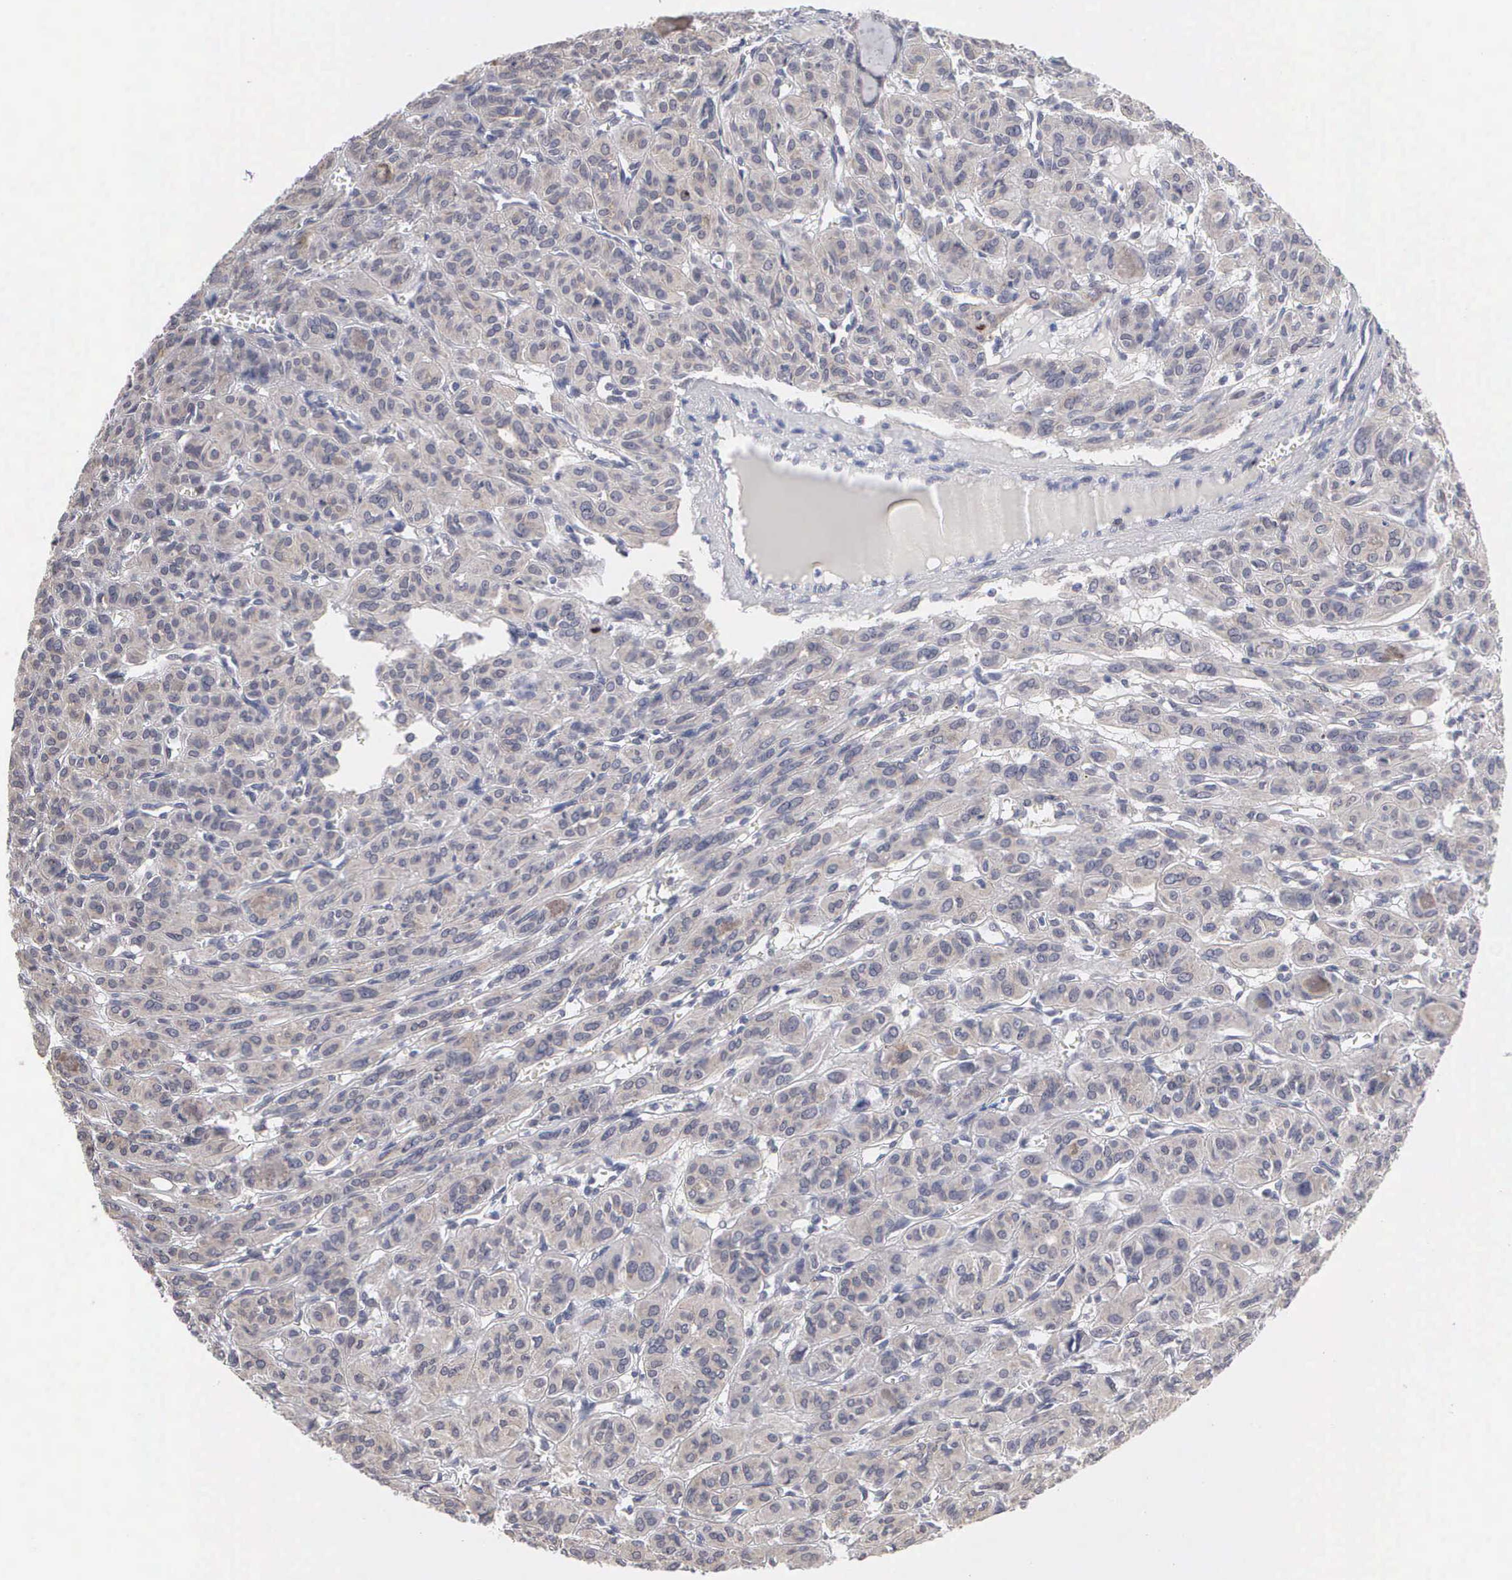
{"staining": {"intensity": "weak", "quantity": "25%-75%", "location": "cytoplasmic/membranous"}, "tissue": "thyroid cancer", "cell_type": "Tumor cells", "image_type": "cancer", "snomed": [{"axis": "morphology", "description": "Follicular adenoma carcinoma, NOS"}, {"axis": "topography", "description": "Thyroid gland"}], "caption": "Weak cytoplasmic/membranous protein positivity is present in about 25%-75% of tumor cells in thyroid cancer (follicular adenoma carcinoma).", "gene": "KDM6A", "patient": {"sex": "female", "age": 71}}